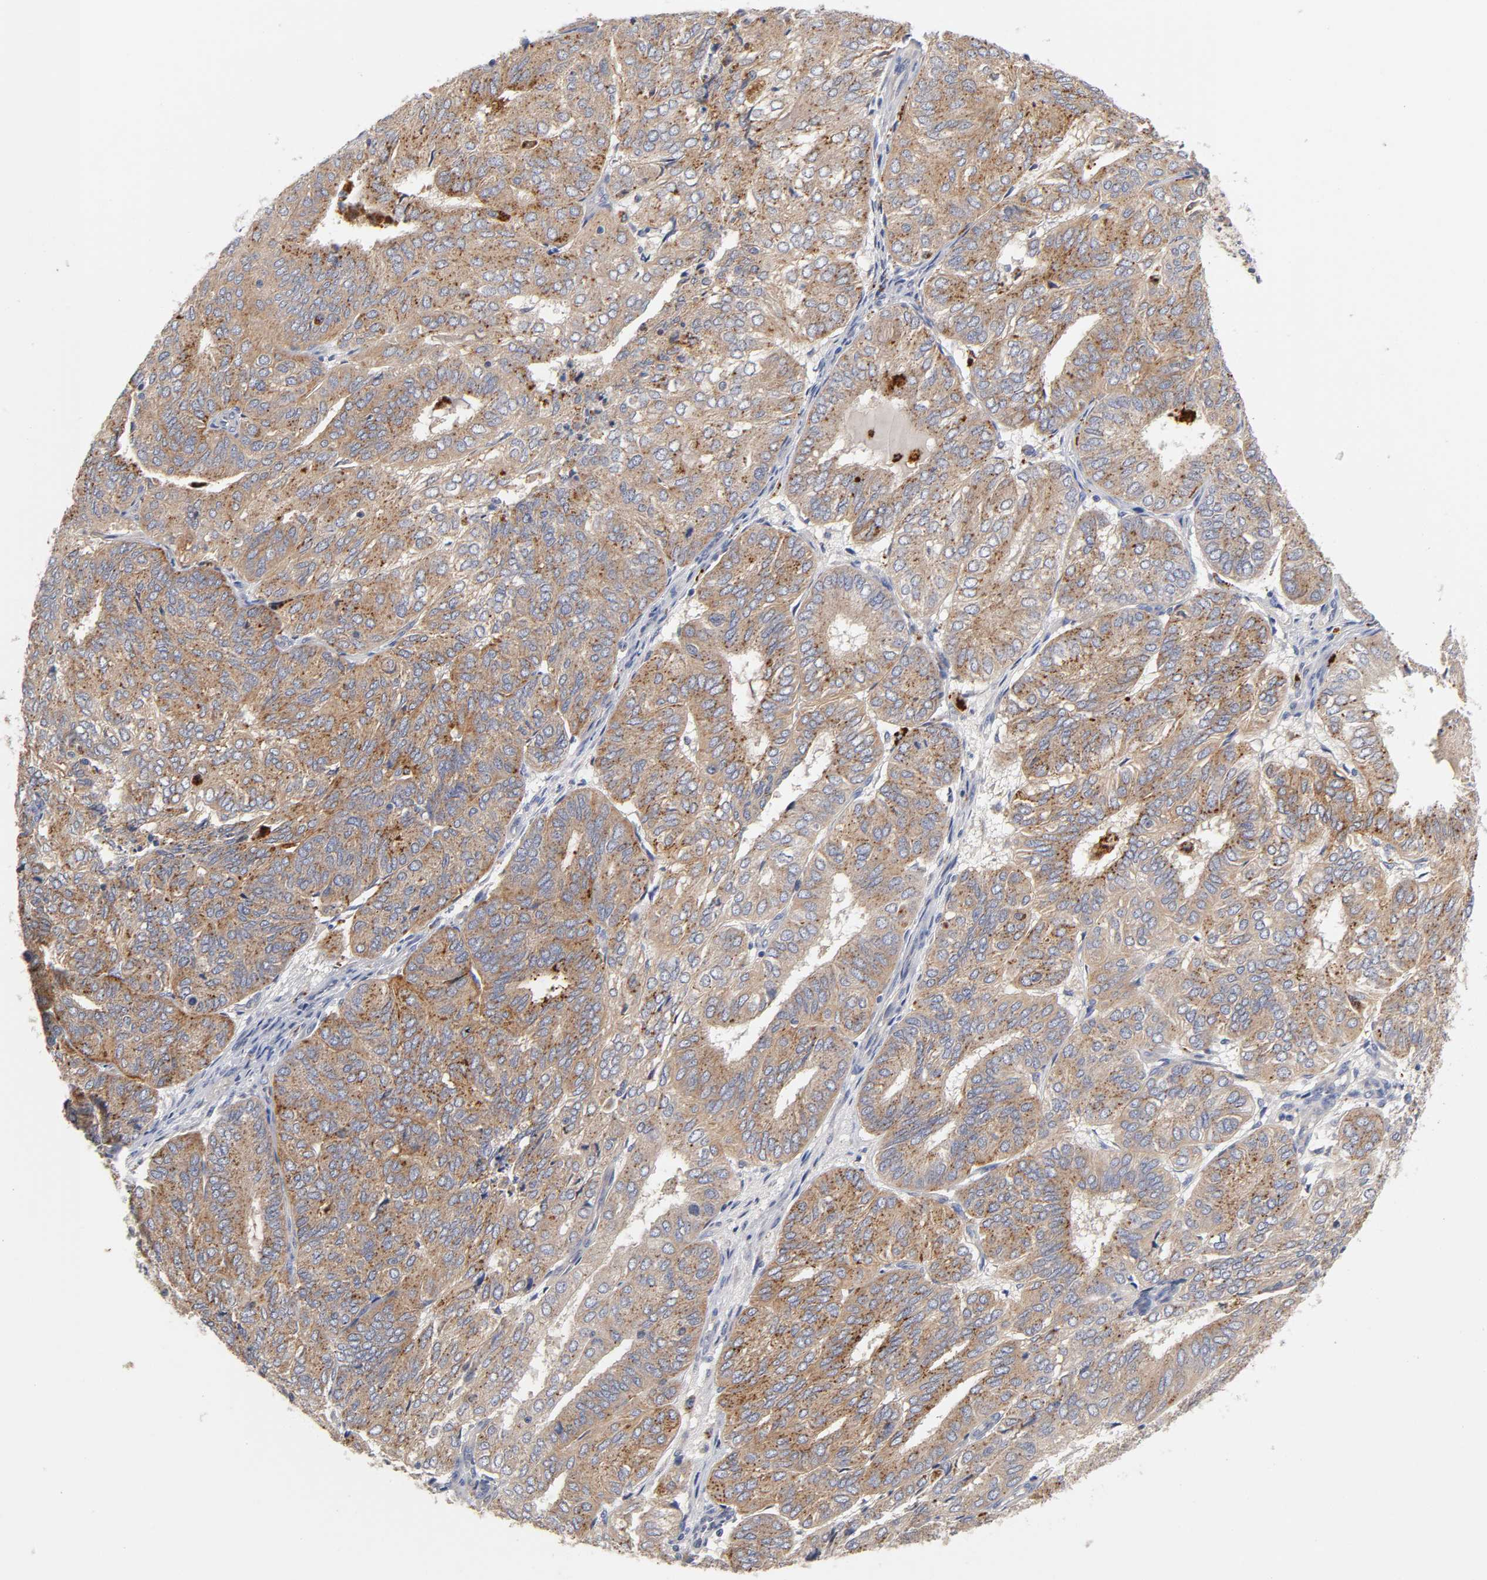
{"staining": {"intensity": "moderate", "quantity": ">75%", "location": "cytoplasmic/membranous"}, "tissue": "endometrial cancer", "cell_type": "Tumor cells", "image_type": "cancer", "snomed": [{"axis": "morphology", "description": "Adenocarcinoma, NOS"}, {"axis": "topography", "description": "Uterus"}], "caption": "A photomicrograph showing moderate cytoplasmic/membranous positivity in approximately >75% of tumor cells in endometrial adenocarcinoma, as visualized by brown immunohistochemical staining.", "gene": "C17orf75", "patient": {"sex": "female", "age": 60}}